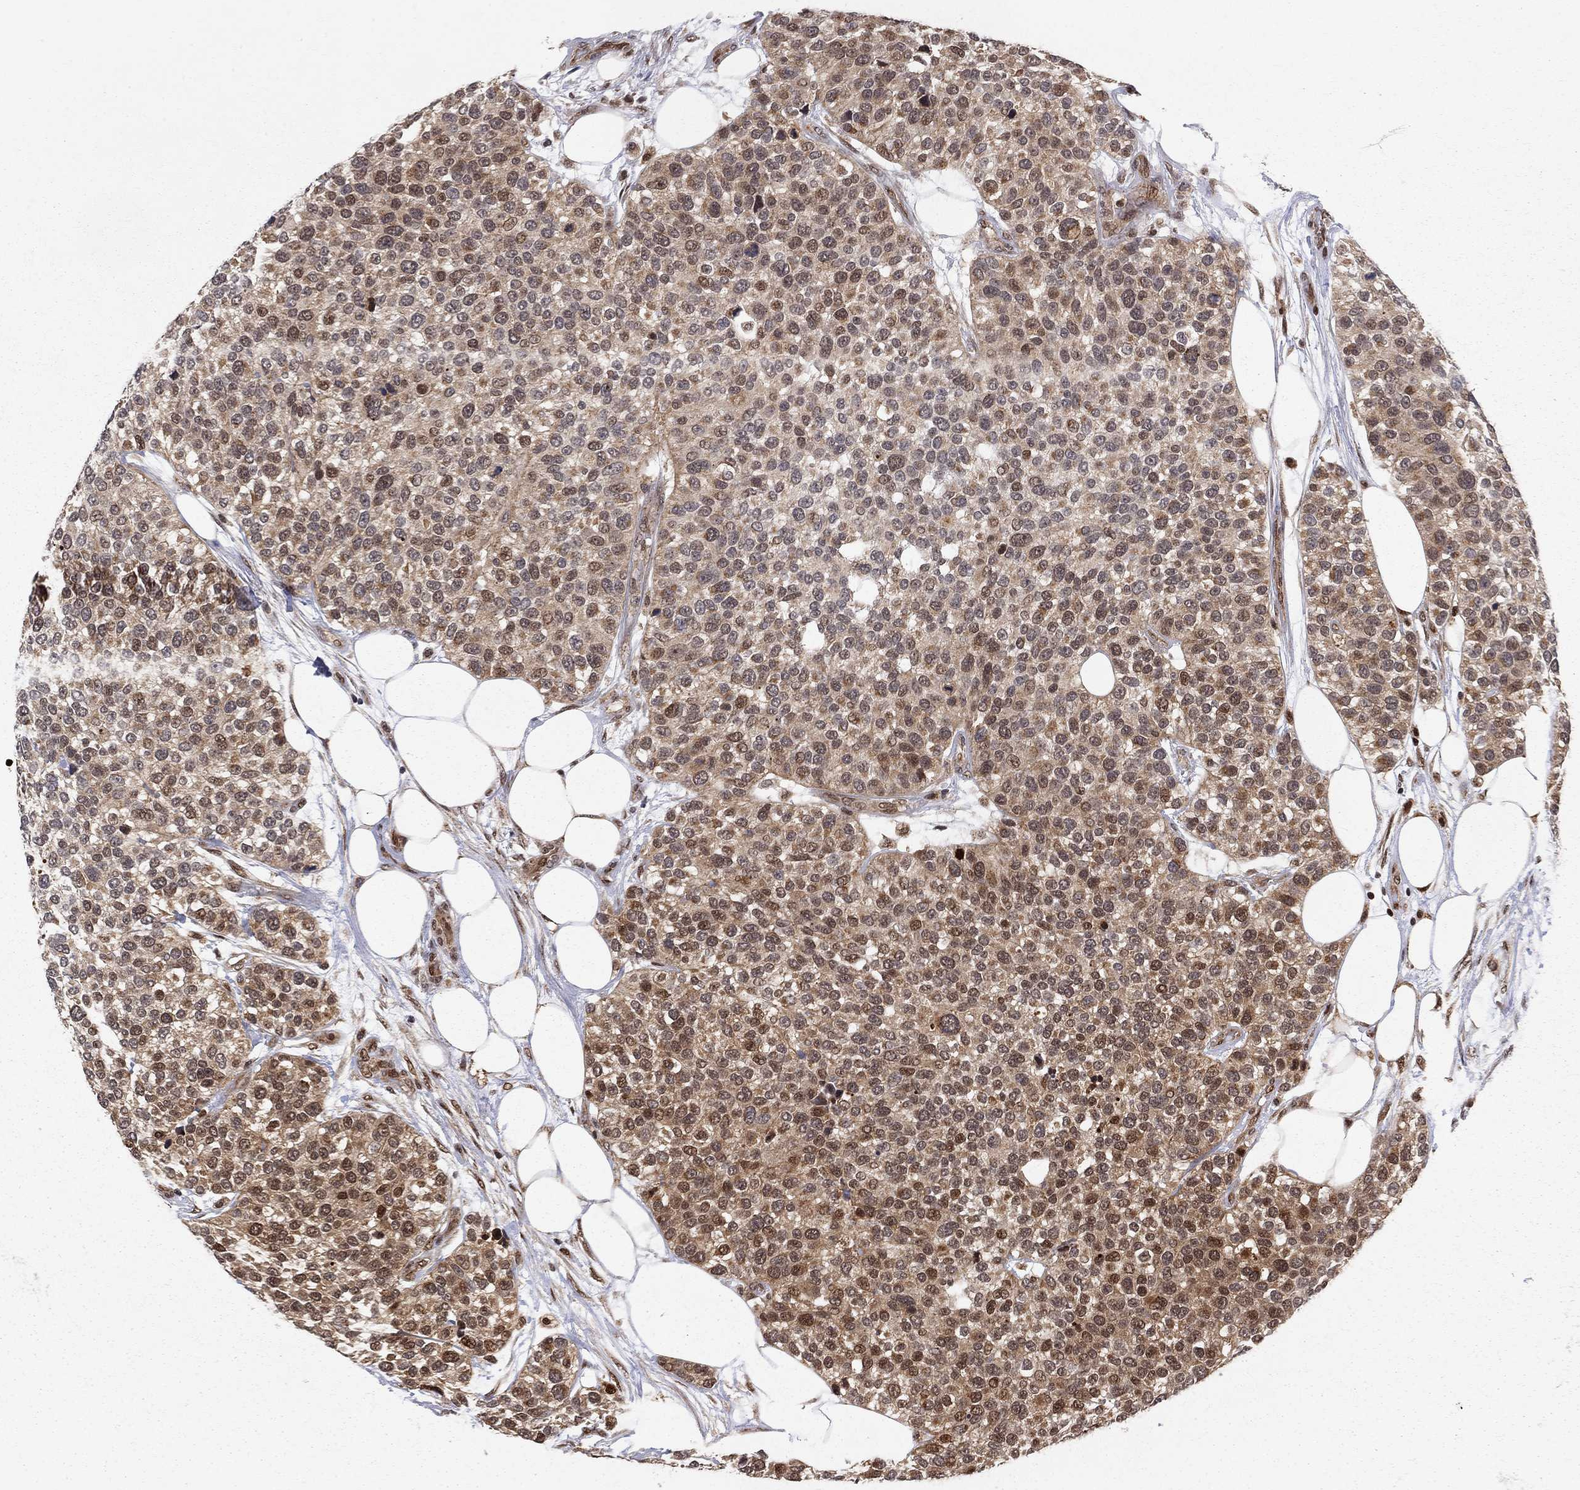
{"staining": {"intensity": "strong", "quantity": ">75%", "location": "cytoplasmic/membranous,nuclear"}, "tissue": "urothelial cancer", "cell_type": "Tumor cells", "image_type": "cancer", "snomed": [{"axis": "morphology", "description": "Urothelial carcinoma, High grade"}, {"axis": "topography", "description": "Urinary bladder"}], "caption": "High-magnification brightfield microscopy of urothelial carcinoma (high-grade) stained with DAB (brown) and counterstained with hematoxylin (blue). tumor cells exhibit strong cytoplasmic/membranous and nuclear positivity is appreciated in approximately>75% of cells.", "gene": "ELOB", "patient": {"sex": "male", "age": 77}}